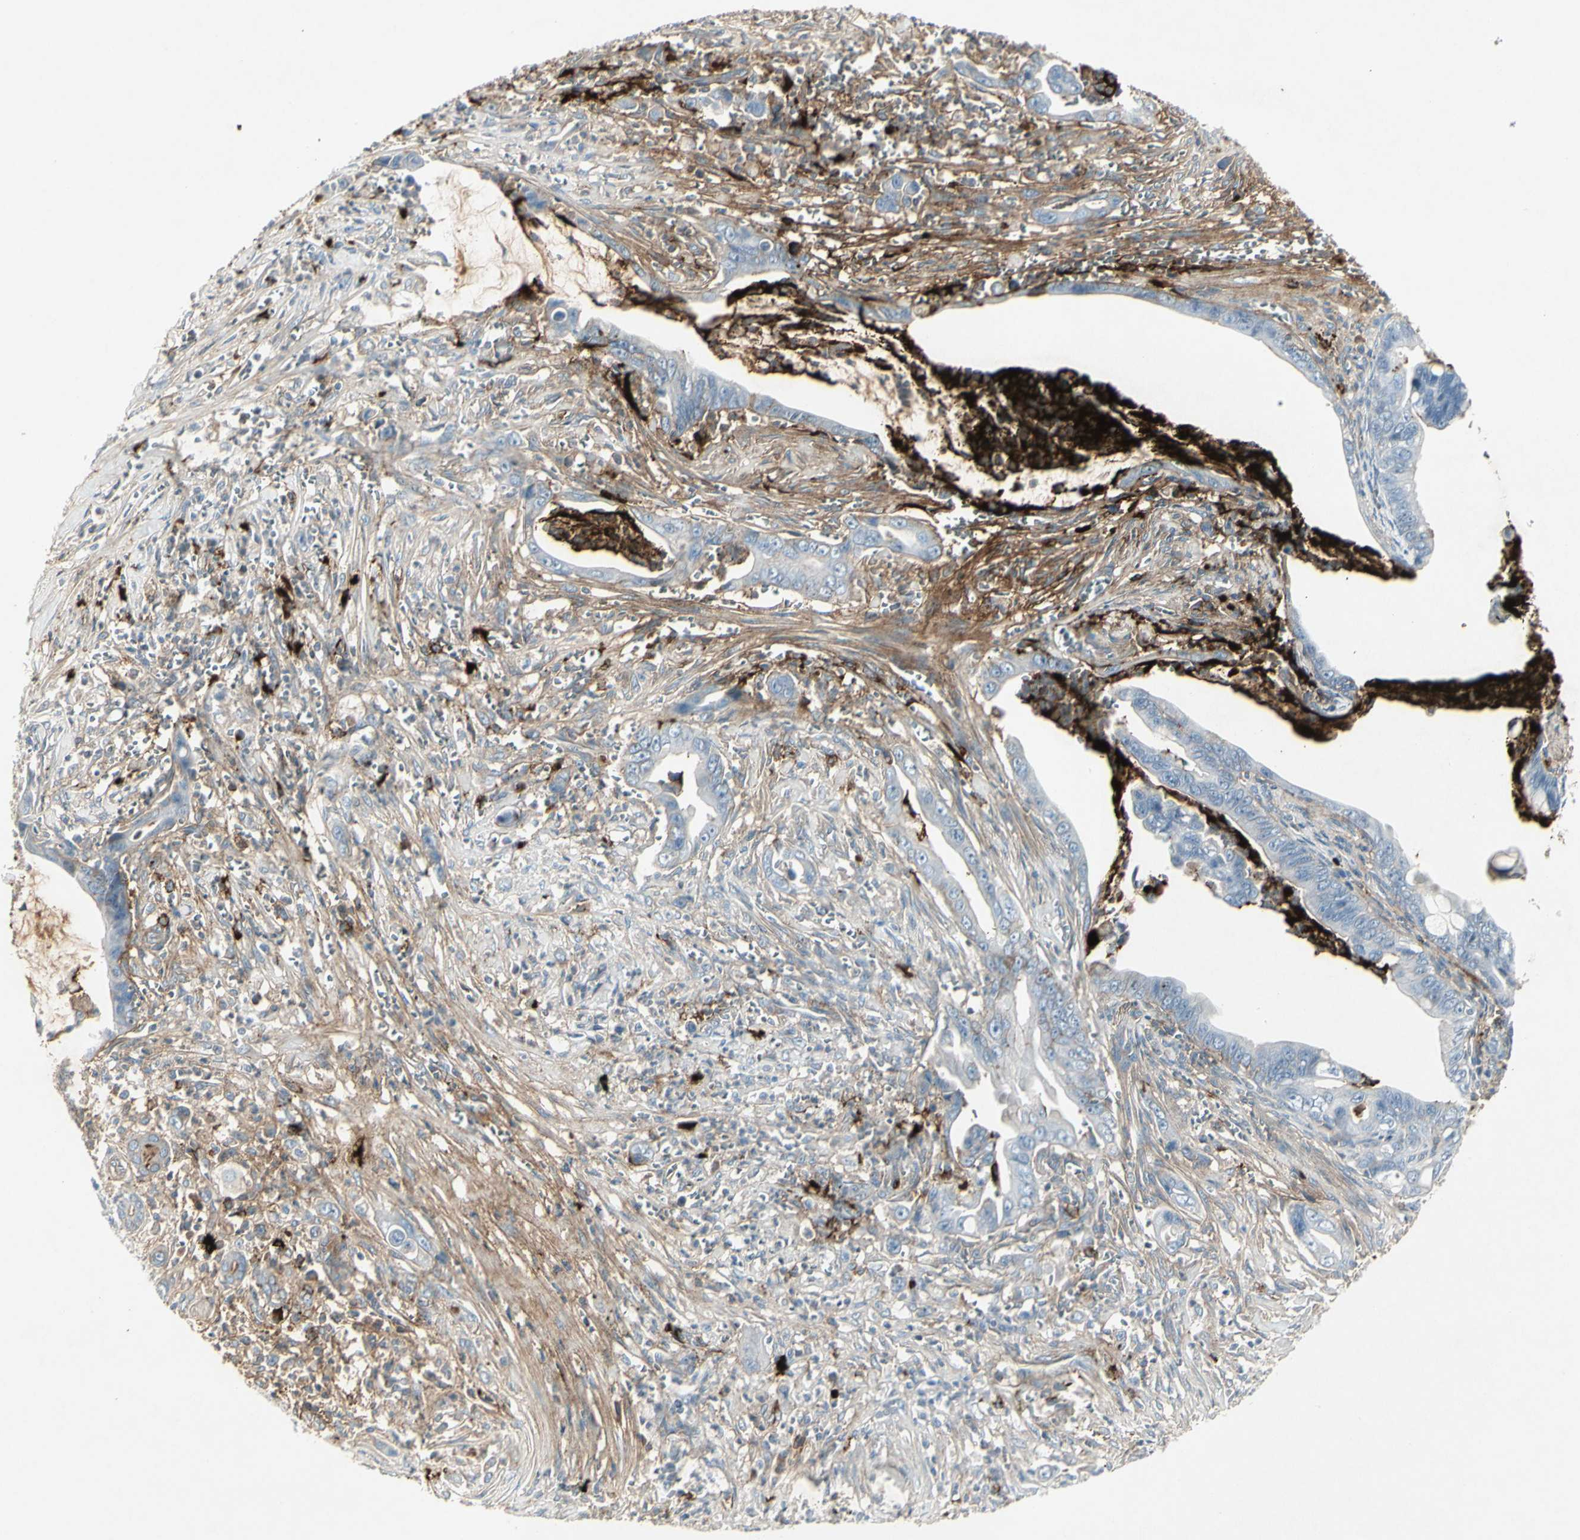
{"staining": {"intensity": "negative", "quantity": "none", "location": "none"}, "tissue": "pancreatic cancer", "cell_type": "Tumor cells", "image_type": "cancer", "snomed": [{"axis": "morphology", "description": "Adenocarcinoma, NOS"}, {"axis": "topography", "description": "Pancreas"}], "caption": "Pancreatic cancer was stained to show a protein in brown. There is no significant expression in tumor cells.", "gene": "IGHM", "patient": {"sex": "male", "age": 59}}